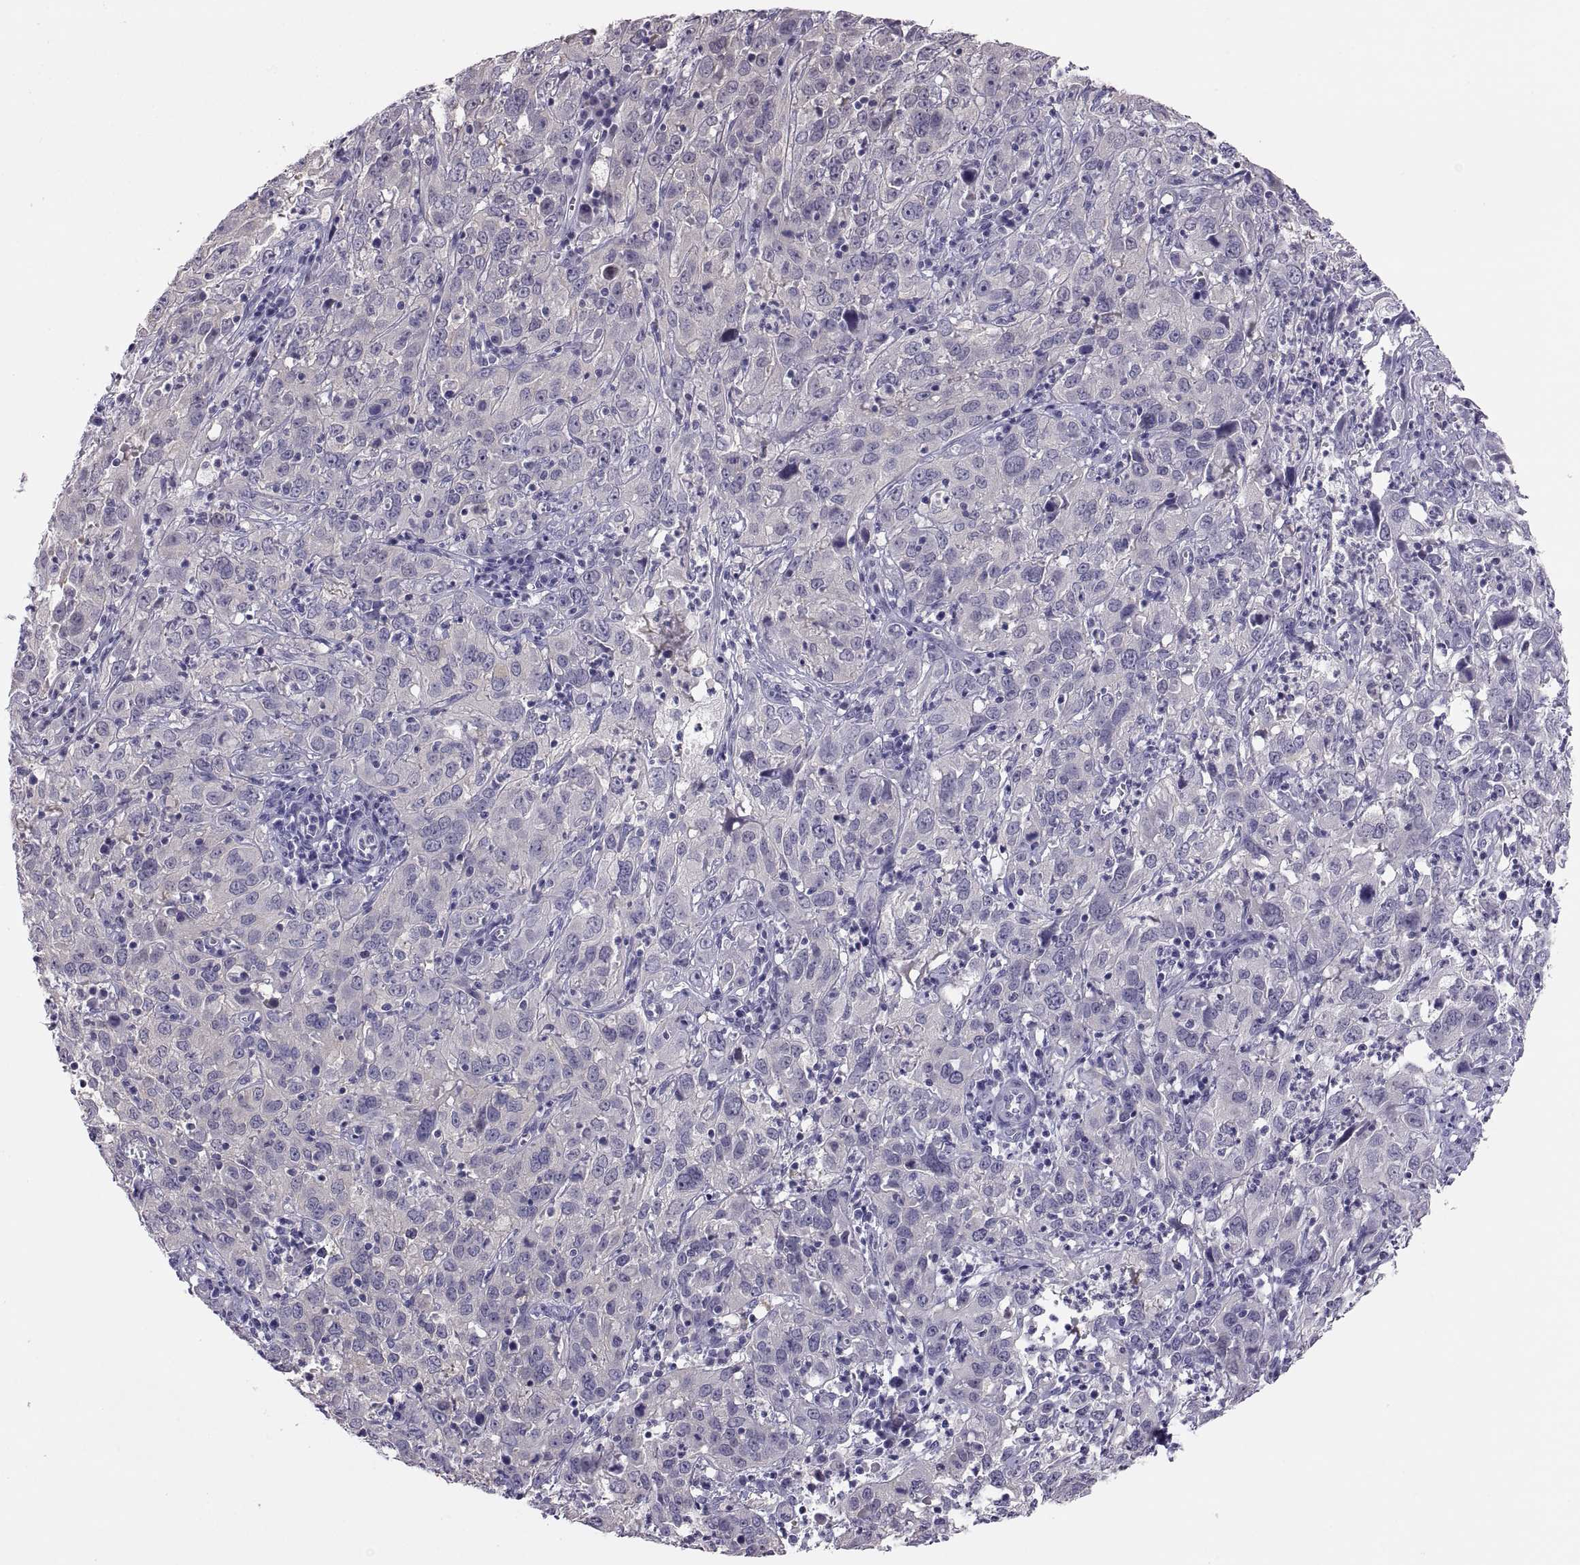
{"staining": {"intensity": "negative", "quantity": "none", "location": "none"}, "tissue": "cervical cancer", "cell_type": "Tumor cells", "image_type": "cancer", "snomed": [{"axis": "morphology", "description": "Squamous cell carcinoma, NOS"}, {"axis": "topography", "description": "Cervix"}], "caption": "High magnification brightfield microscopy of squamous cell carcinoma (cervical) stained with DAB (3,3'-diaminobenzidine) (brown) and counterstained with hematoxylin (blue): tumor cells show no significant staining.", "gene": "STRC", "patient": {"sex": "female", "age": 32}}